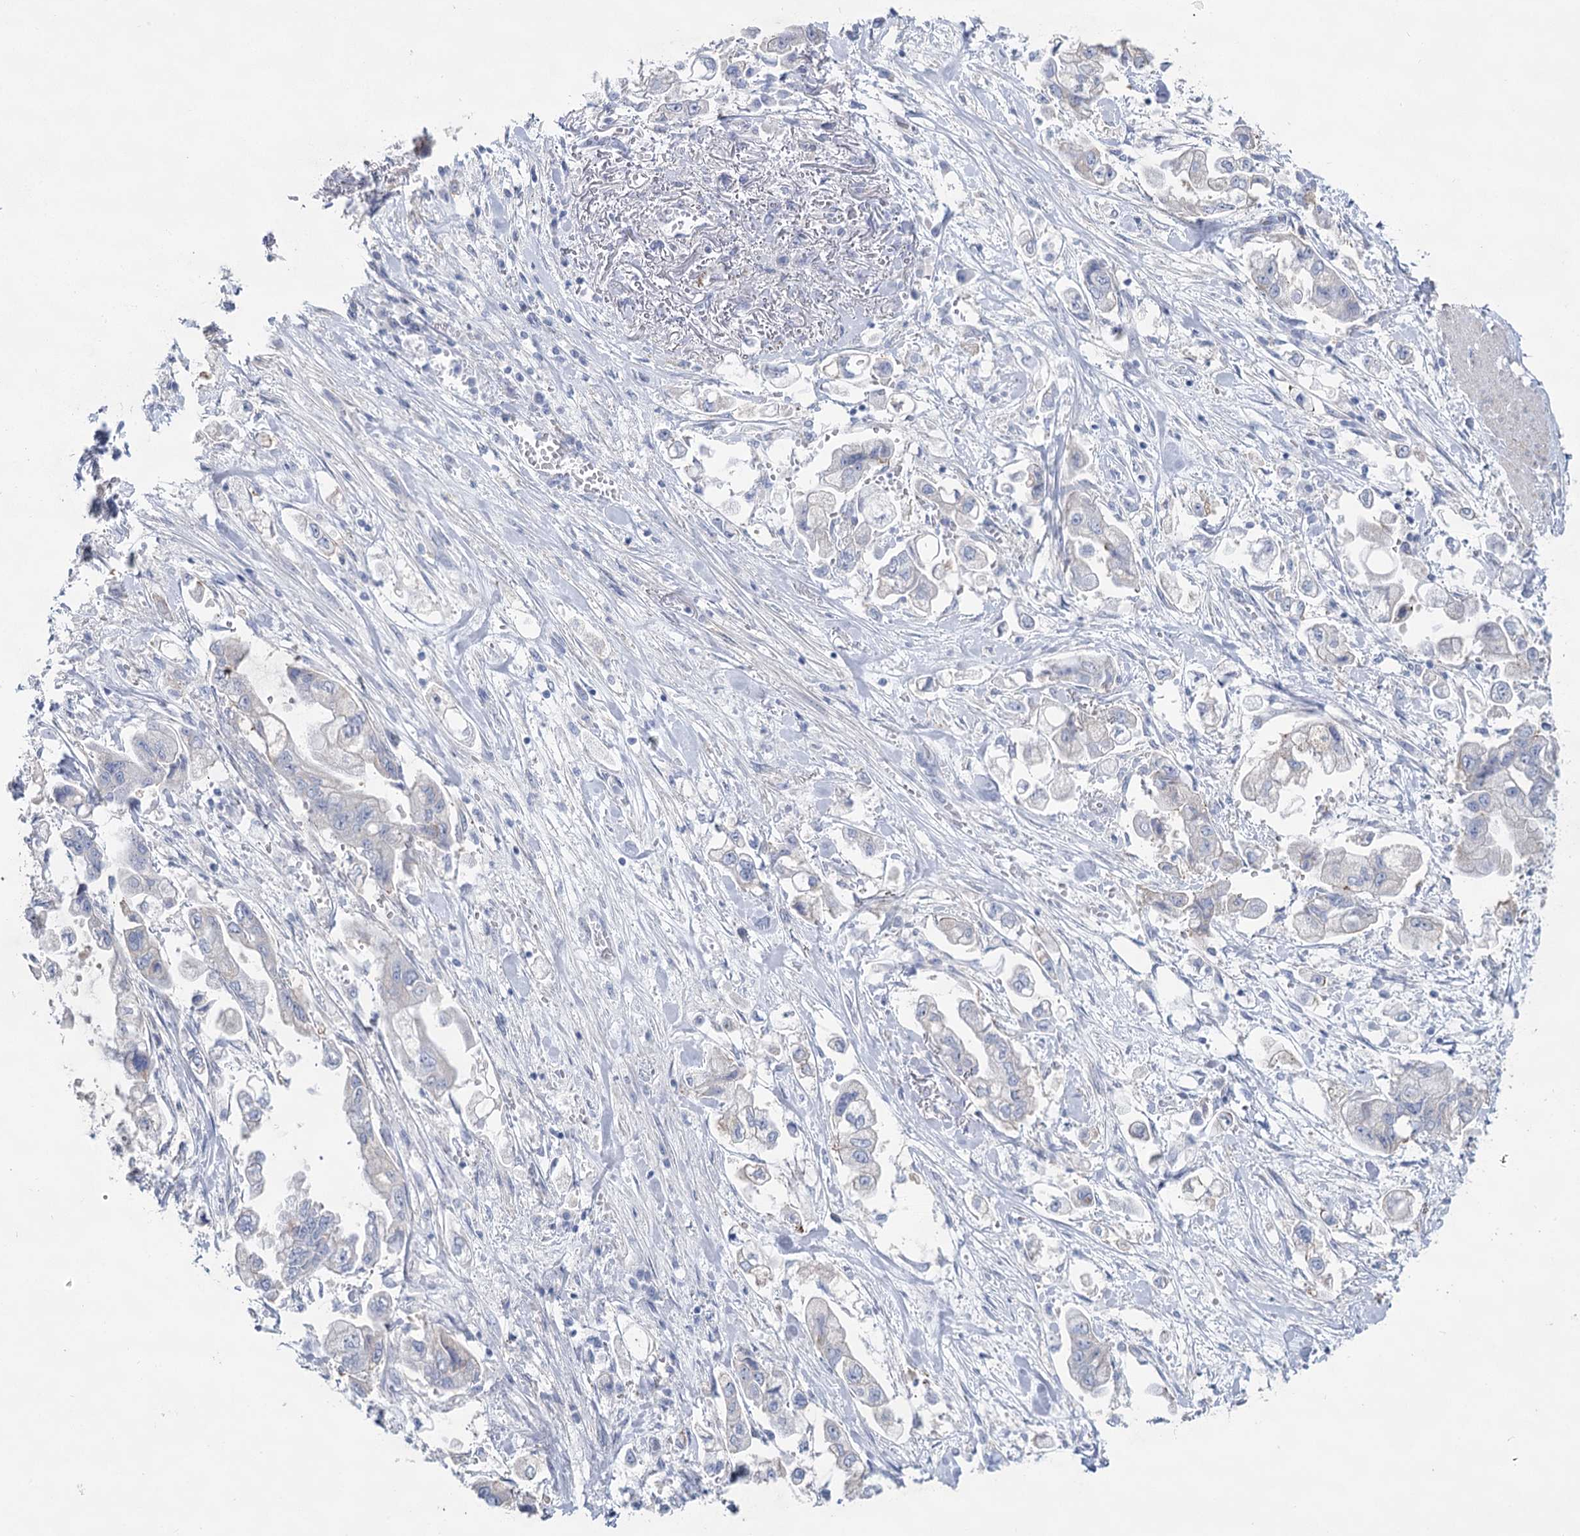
{"staining": {"intensity": "negative", "quantity": "none", "location": "none"}, "tissue": "stomach cancer", "cell_type": "Tumor cells", "image_type": "cancer", "snomed": [{"axis": "morphology", "description": "Adenocarcinoma, NOS"}, {"axis": "topography", "description": "Stomach"}], "caption": "High power microscopy photomicrograph of an immunohistochemistry histopathology image of adenocarcinoma (stomach), revealing no significant staining in tumor cells. The staining was performed using DAB to visualize the protein expression in brown, while the nuclei were stained in blue with hematoxylin (Magnification: 20x).", "gene": "CCDC88A", "patient": {"sex": "male", "age": 62}}